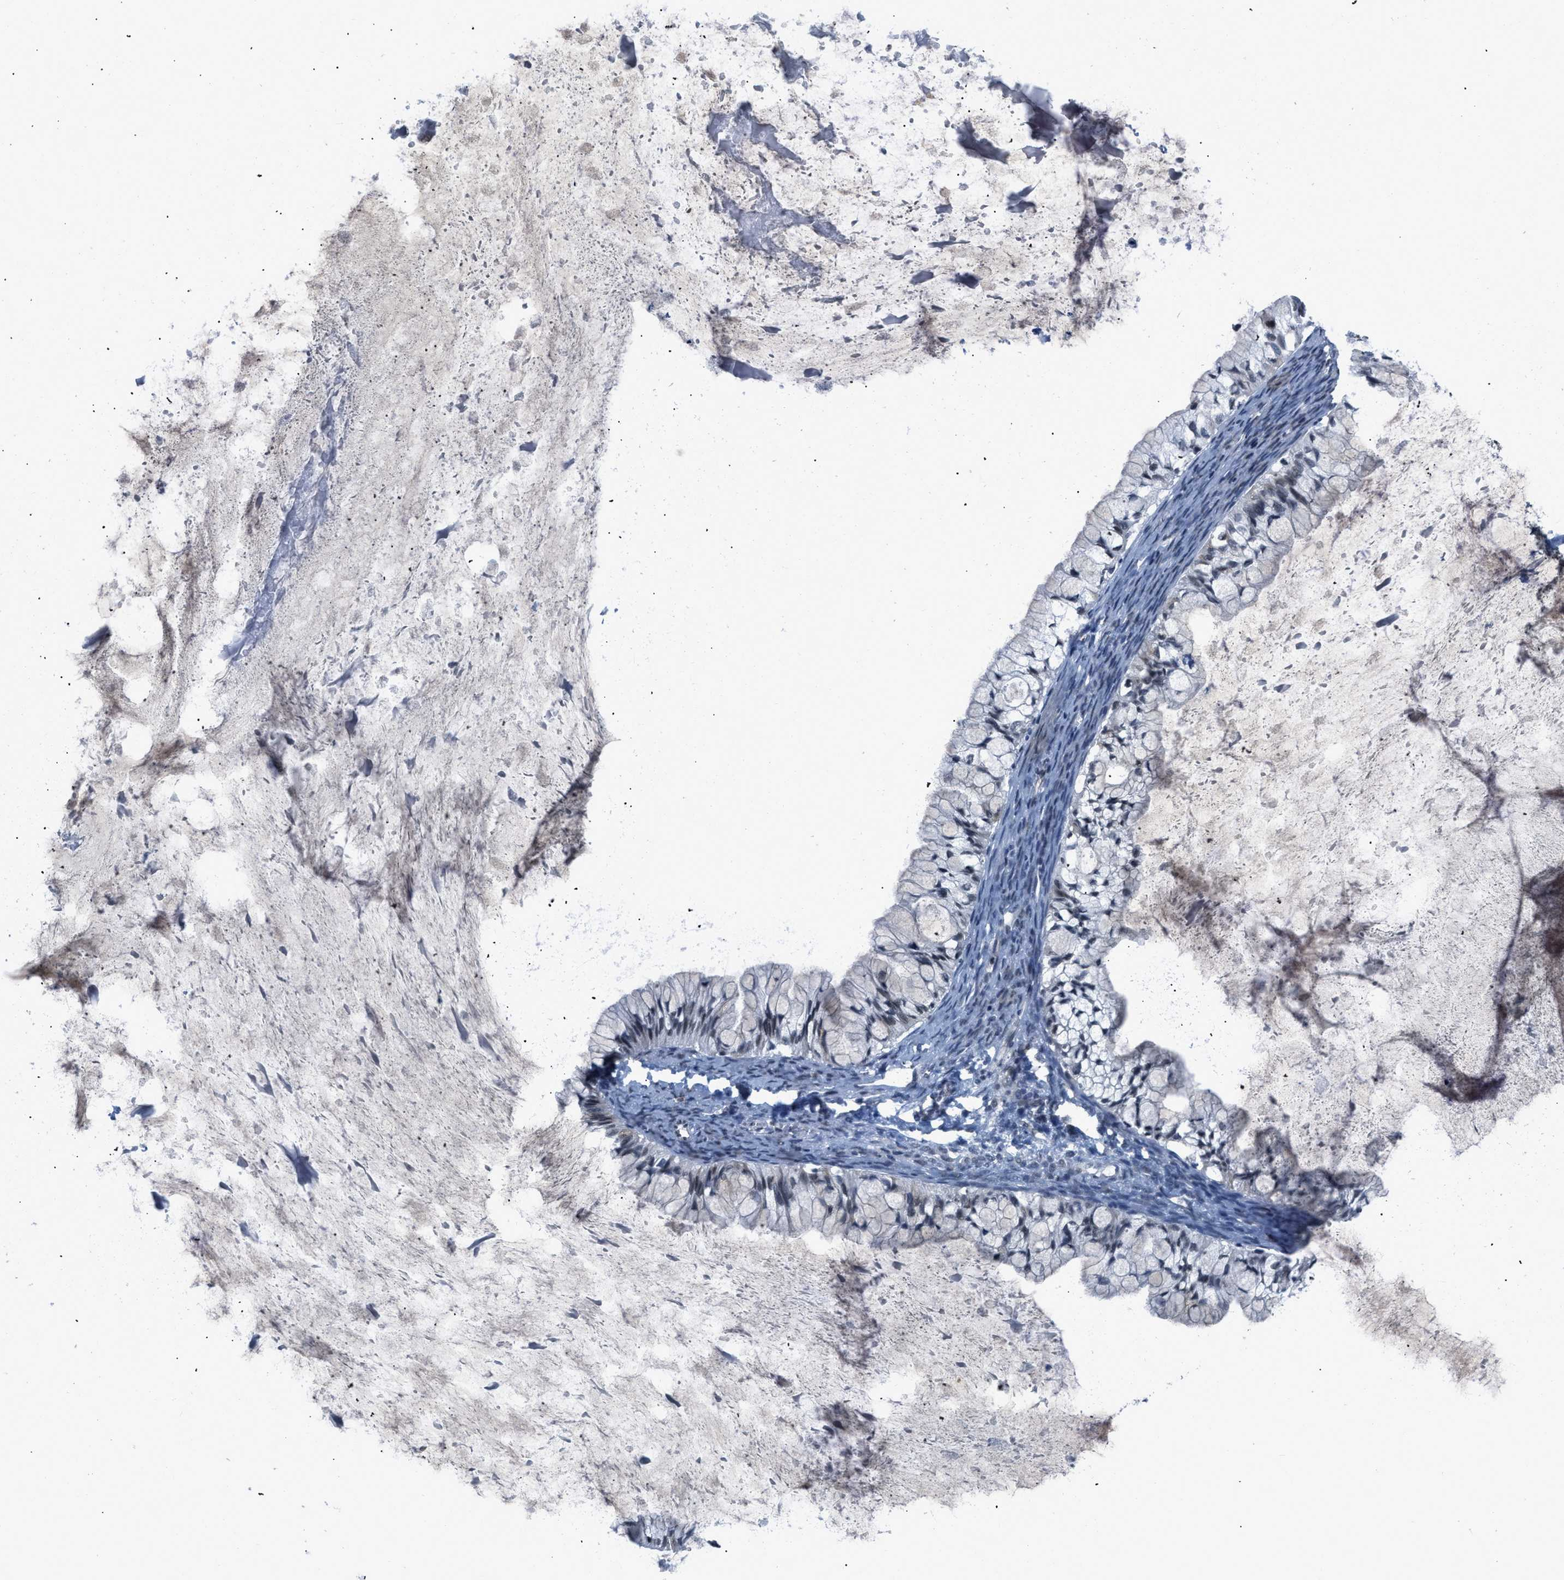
{"staining": {"intensity": "weak", "quantity": "<25%", "location": "cytoplasmic/membranous"}, "tissue": "ovarian cancer", "cell_type": "Tumor cells", "image_type": "cancer", "snomed": [{"axis": "morphology", "description": "Cystadenocarcinoma, mucinous, NOS"}, {"axis": "topography", "description": "Ovary"}], "caption": "This is an immunohistochemistry (IHC) histopathology image of human ovarian cancer (mucinous cystadenocarcinoma). There is no expression in tumor cells.", "gene": "RAF1", "patient": {"sex": "female", "age": 57}}